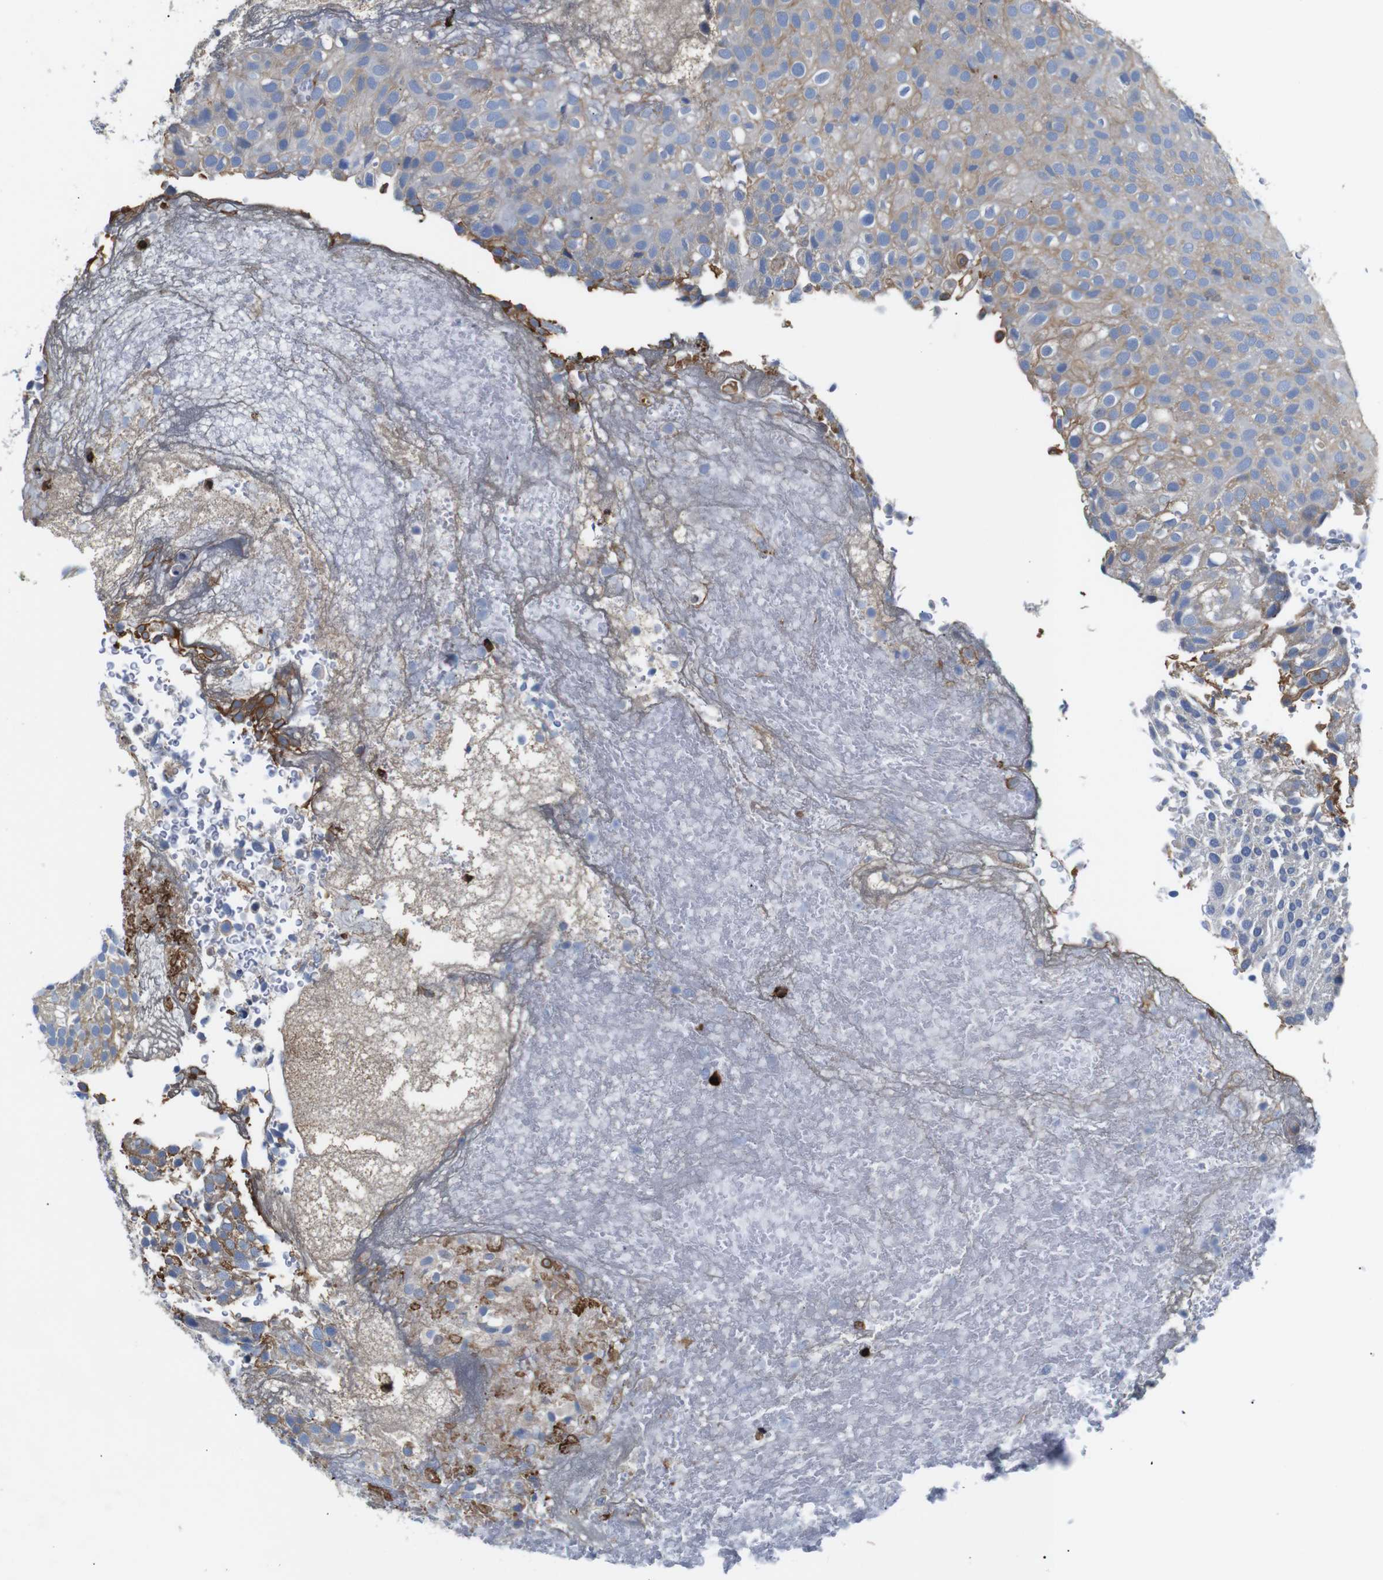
{"staining": {"intensity": "moderate", "quantity": ">75%", "location": "cytoplasmic/membranous"}, "tissue": "urothelial cancer", "cell_type": "Tumor cells", "image_type": "cancer", "snomed": [{"axis": "morphology", "description": "Urothelial carcinoma, Low grade"}, {"axis": "topography", "description": "Urinary bladder"}], "caption": "Human urothelial cancer stained for a protein (brown) shows moderate cytoplasmic/membranous positive staining in about >75% of tumor cells.", "gene": "ALOX15", "patient": {"sex": "male", "age": 78}}